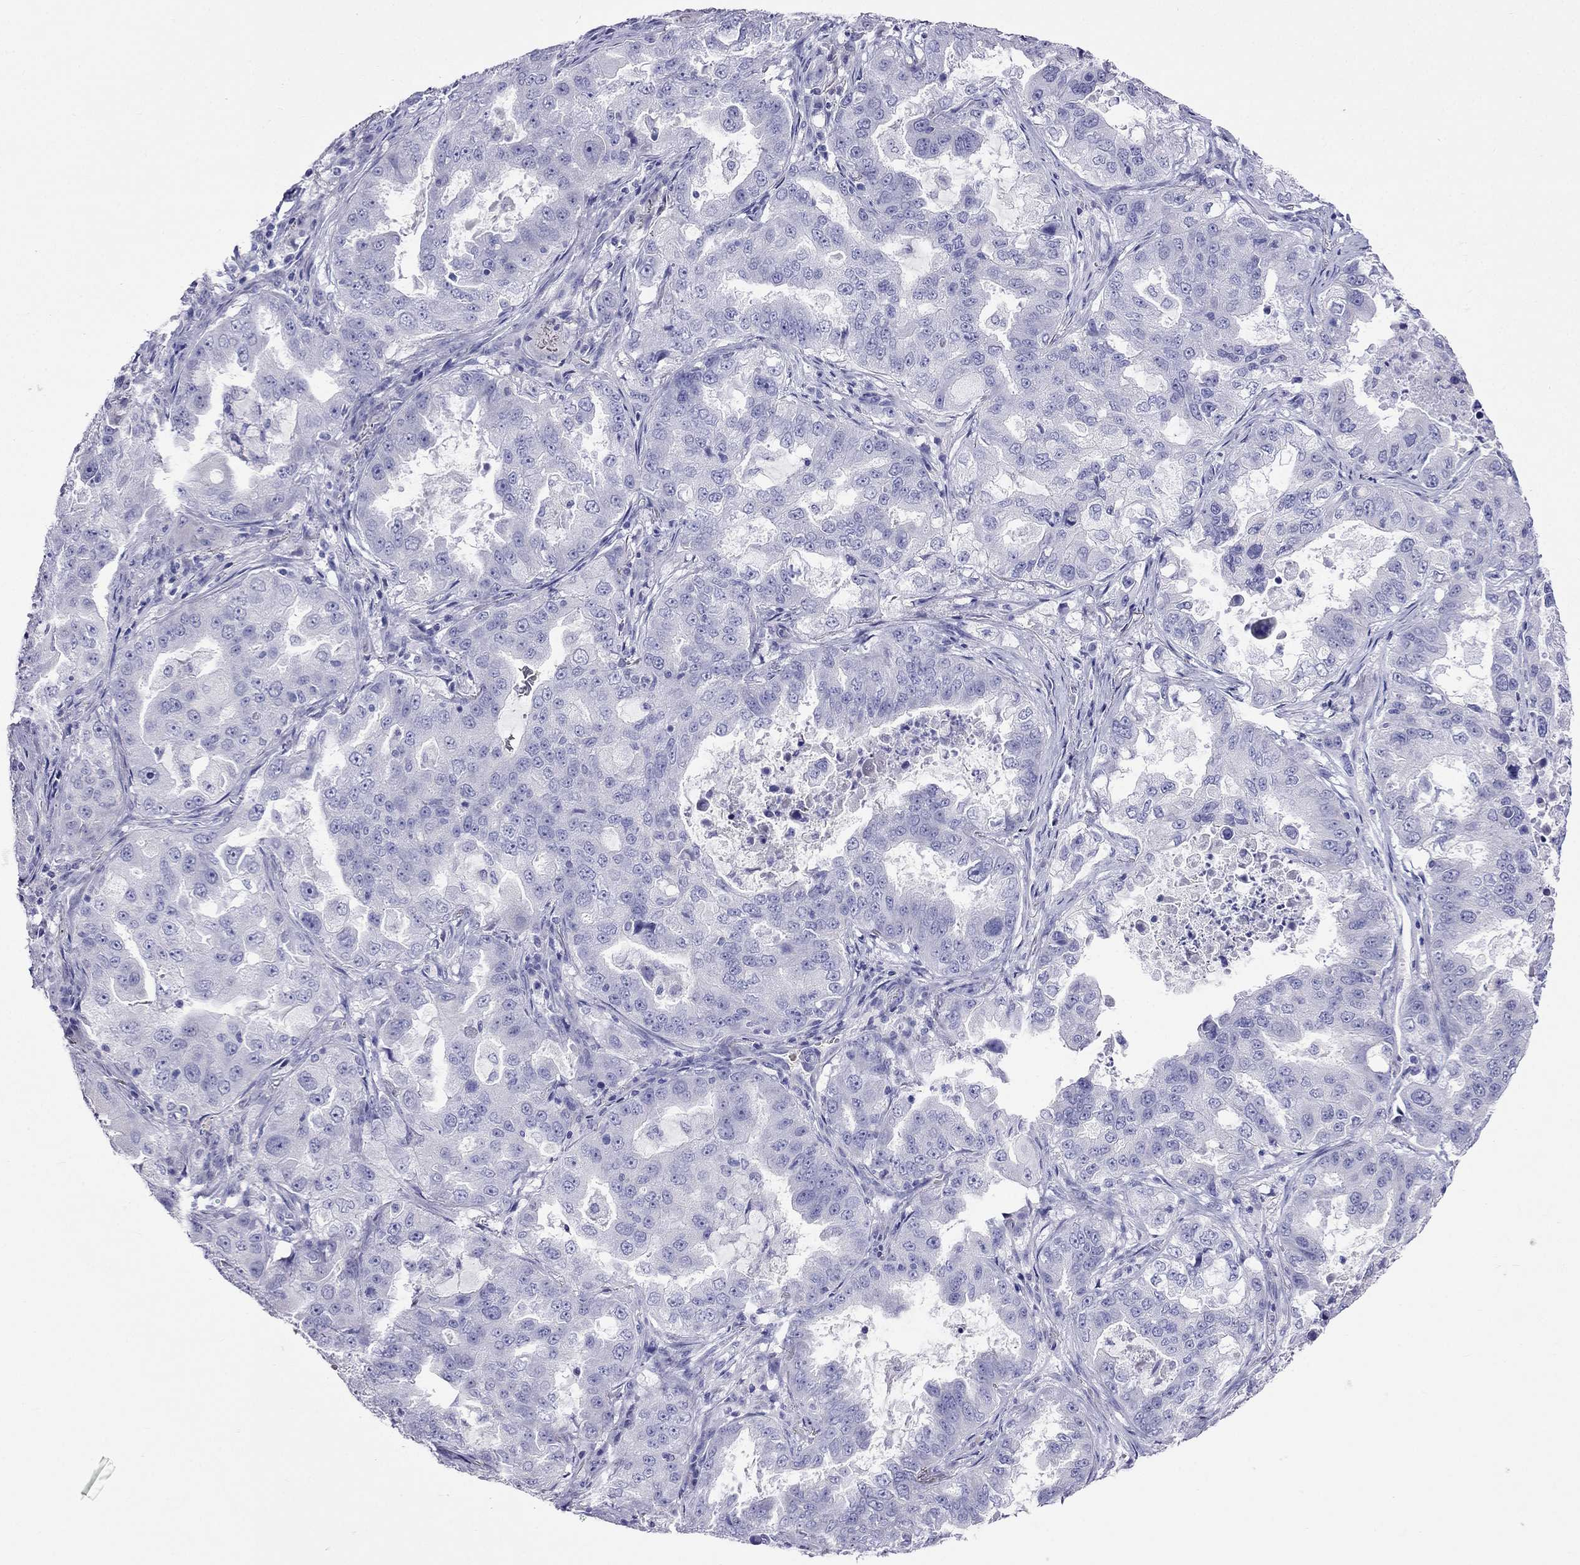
{"staining": {"intensity": "negative", "quantity": "none", "location": "none"}, "tissue": "lung cancer", "cell_type": "Tumor cells", "image_type": "cancer", "snomed": [{"axis": "morphology", "description": "Adenocarcinoma, NOS"}, {"axis": "topography", "description": "Lung"}], "caption": "Tumor cells are negative for protein expression in human adenocarcinoma (lung).", "gene": "TDRD1", "patient": {"sex": "female", "age": 61}}